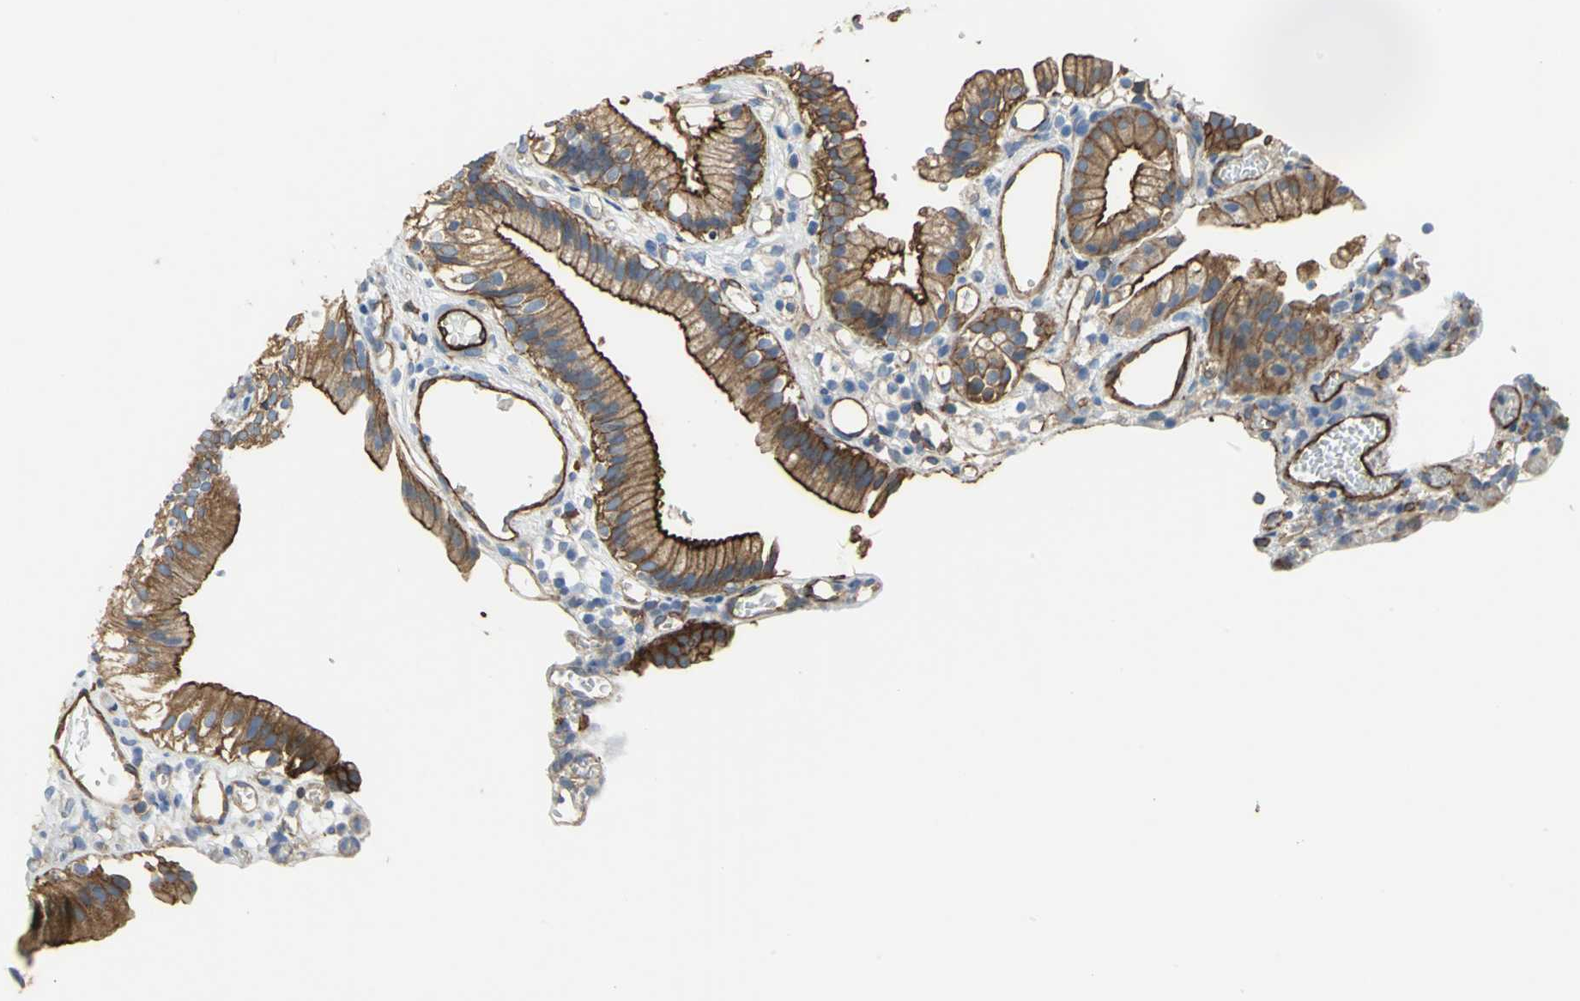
{"staining": {"intensity": "strong", "quantity": ">75%", "location": "cytoplasmic/membranous"}, "tissue": "gallbladder", "cell_type": "Glandular cells", "image_type": "normal", "snomed": [{"axis": "morphology", "description": "Normal tissue, NOS"}, {"axis": "topography", "description": "Gallbladder"}], "caption": "DAB (3,3'-diaminobenzidine) immunohistochemical staining of benign gallbladder reveals strong cytoplasmic/membranous protein positivity in about >75% of glandular cells. Nuclei are stained in blue.", "gene": "FLNB", "patient": {"sex": "male", "age": 65}}